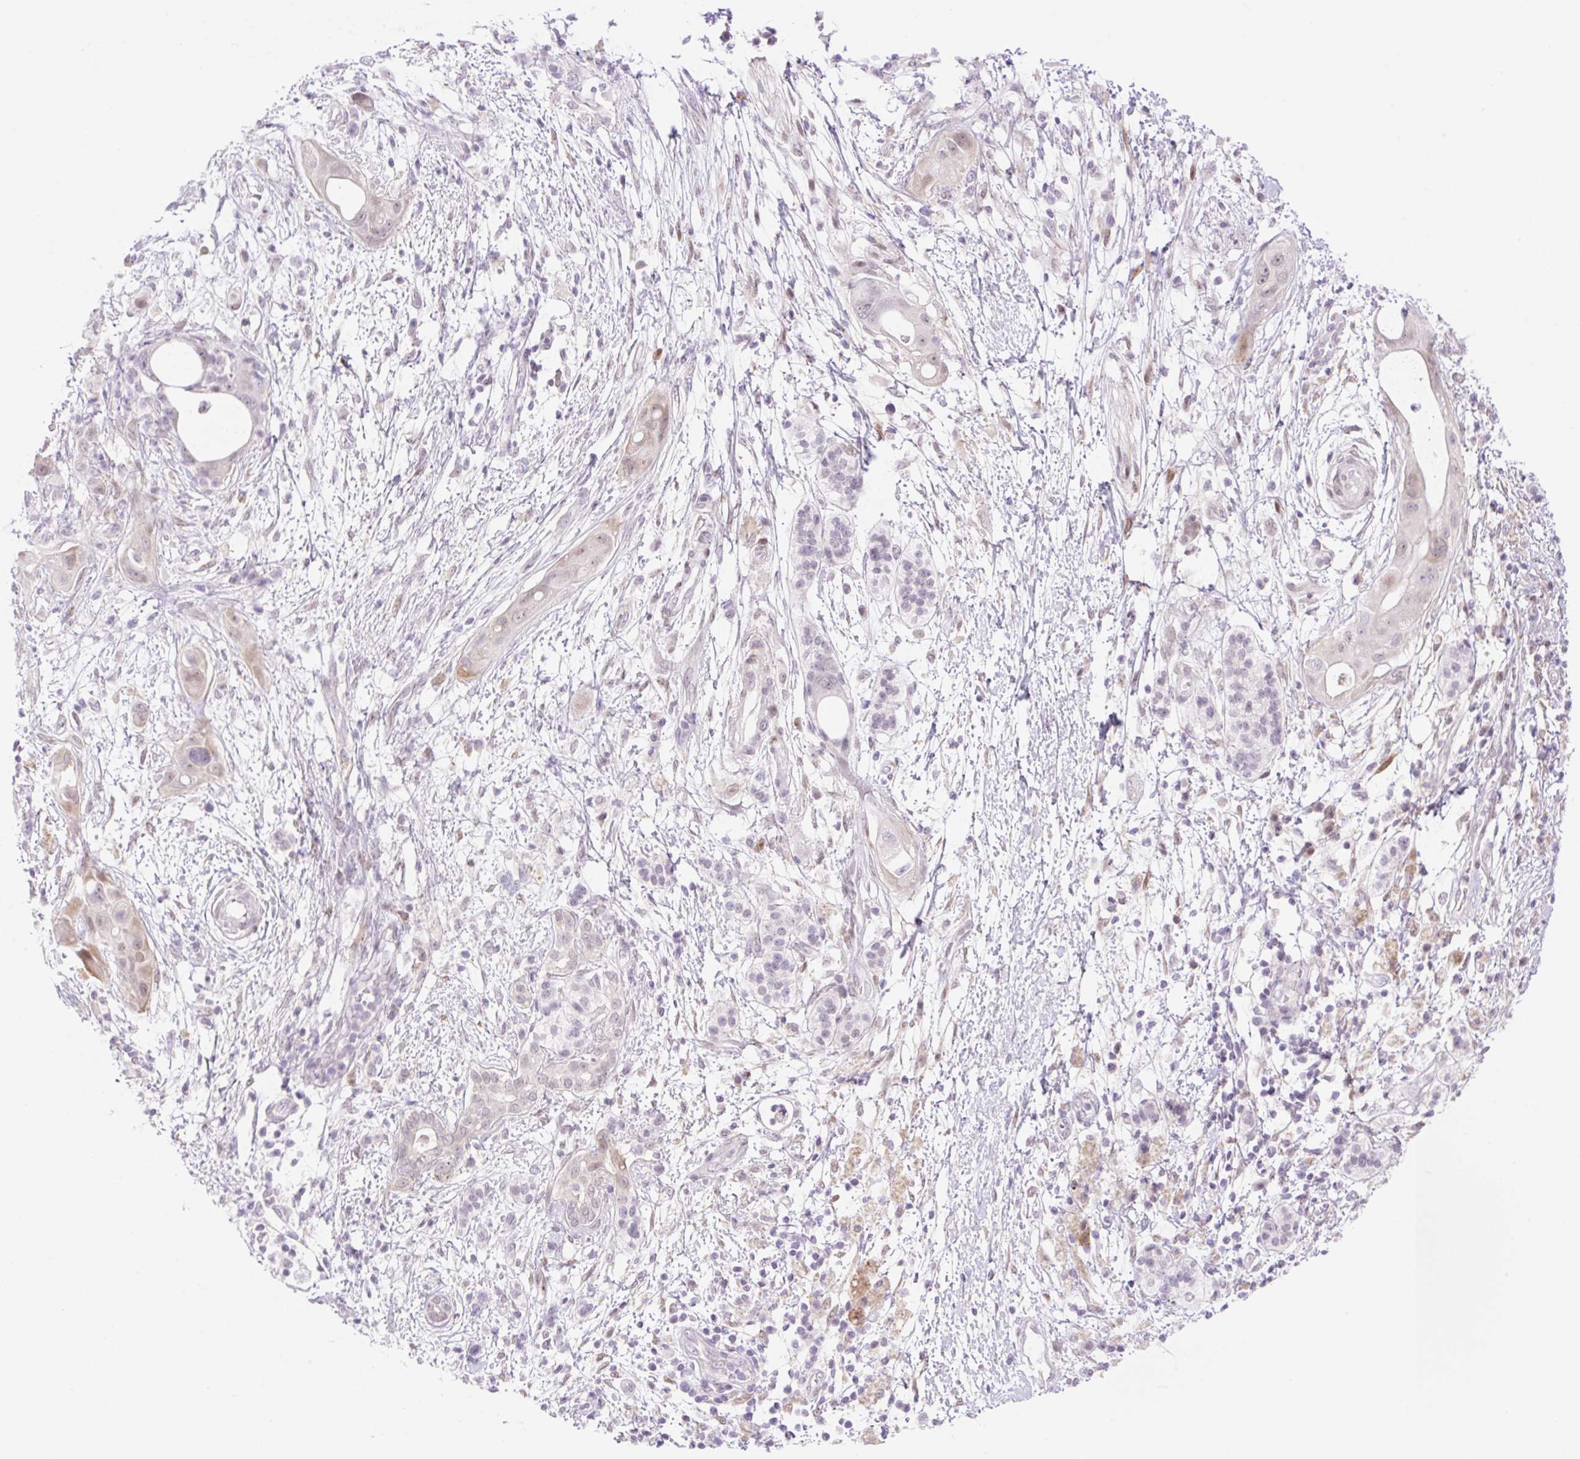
{"staining": {"intensity": "negative", "quantity": "none", "location": "none"}, "tissue": "pancreatic cancer", "cell_type": "Tumor cells", "image_type": "cancer", "snomed": [{"axis": "morphology", "description": "Adenocarcinoma, NOS"}, {"axis": "topography", "description": "Pancreas"}], "caption": "There is no significant positivity in tumor cells of pancreatic cancer (adenocarcinoma).", "gene": "ZFP41", "patient": {"sex": "male", "age": 68}}